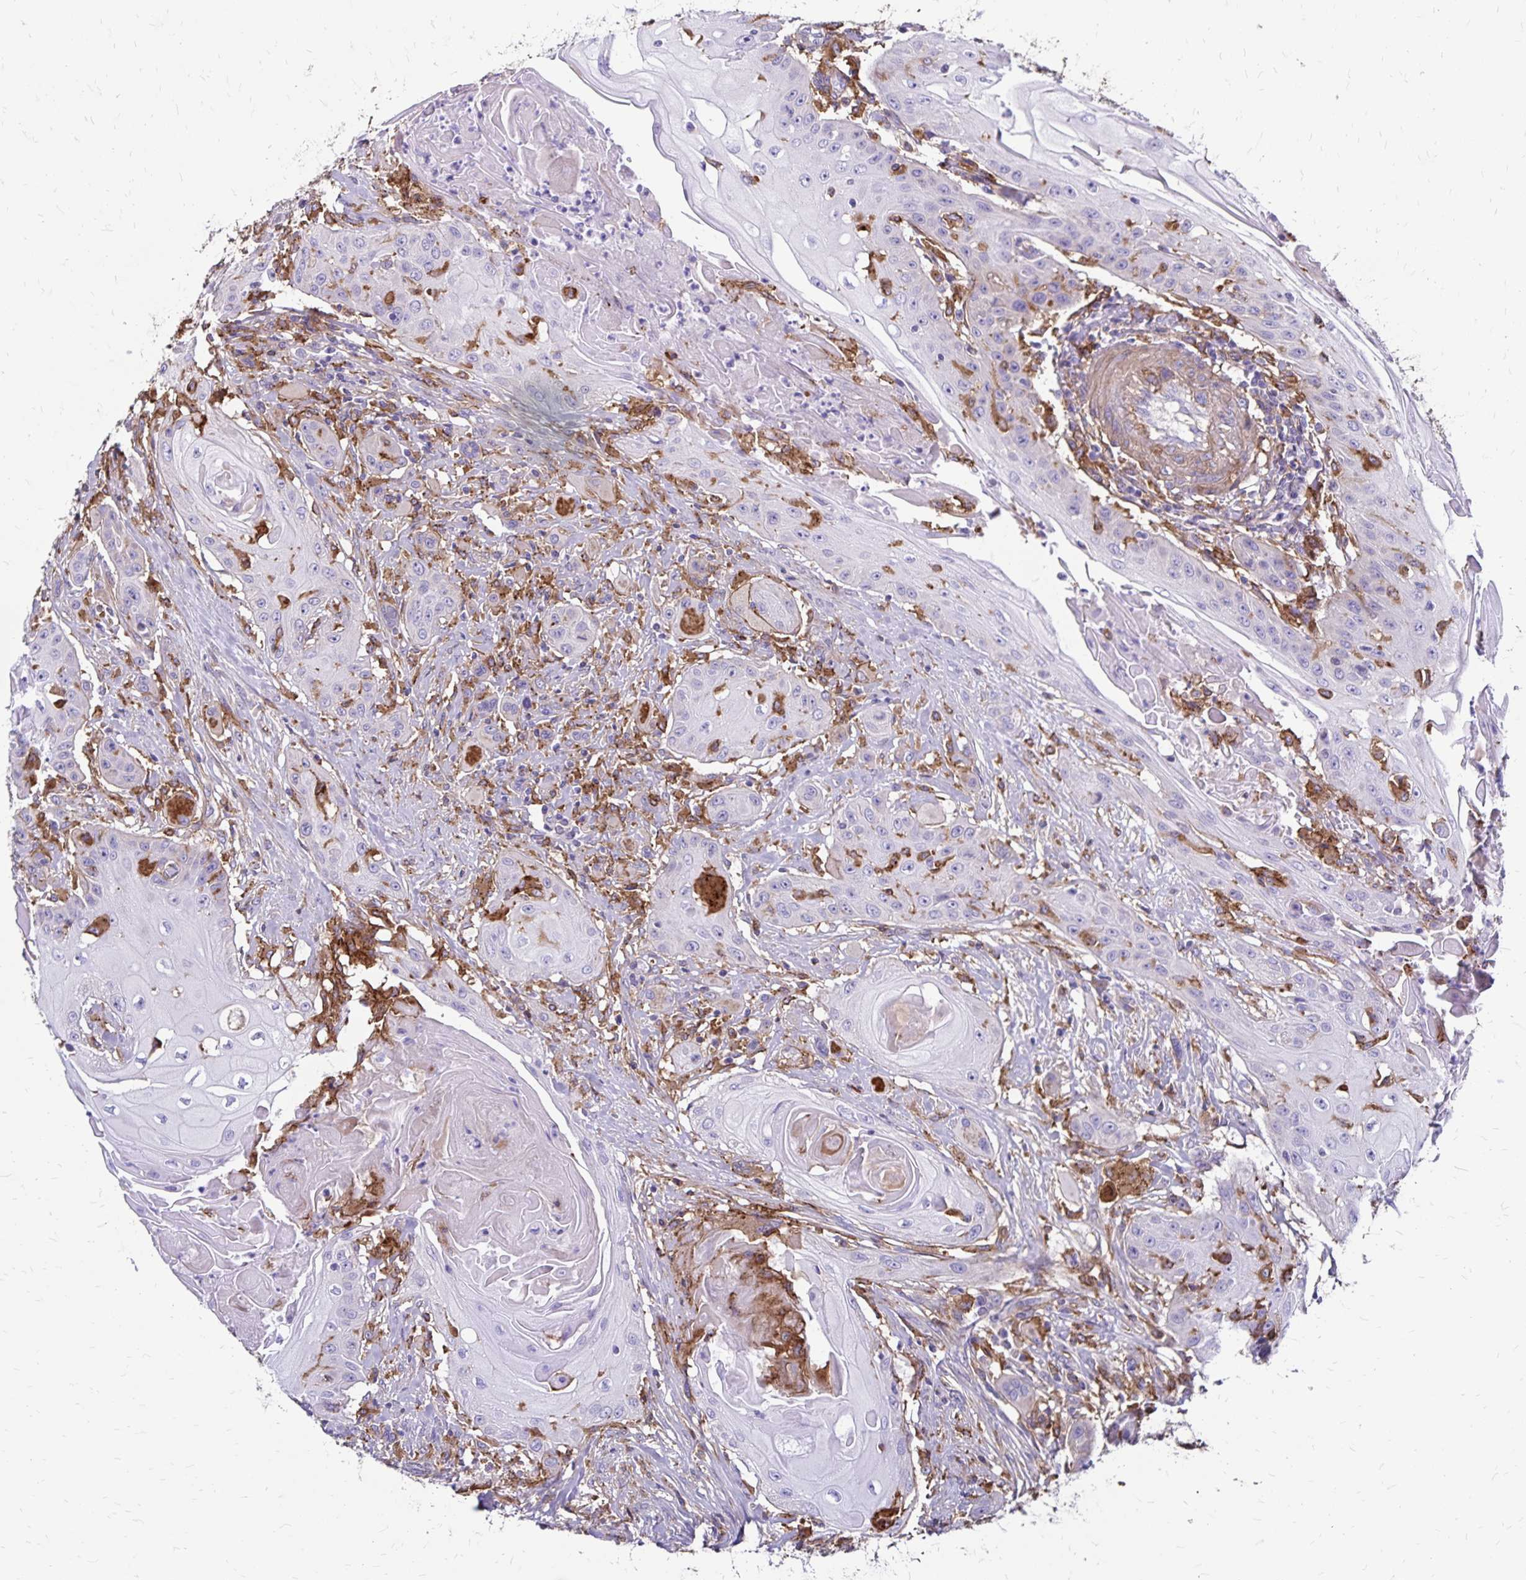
{"staining": {"intensity": "negative", "quantity": "none", "location": "none"}, "tissue": "head and neck cancer", "cell_type": "Tumor cells", "image_type": "cancer", "snomed": [{"axis": "morphology", "description": "Squamous cell carcinoma, NOS"}, {"axis": "topography", "description": "Oral tissue"}, {"axis": "topography", "description": "Head-Neck"}, {"axis": "topography", "description": "Neck, NOS"}], "caption": "Image shows no protein expression in tumor cells of head and neck cancer tissue.", "gene": "TNS3", "patient": {"sex": "female", "age": 55}}